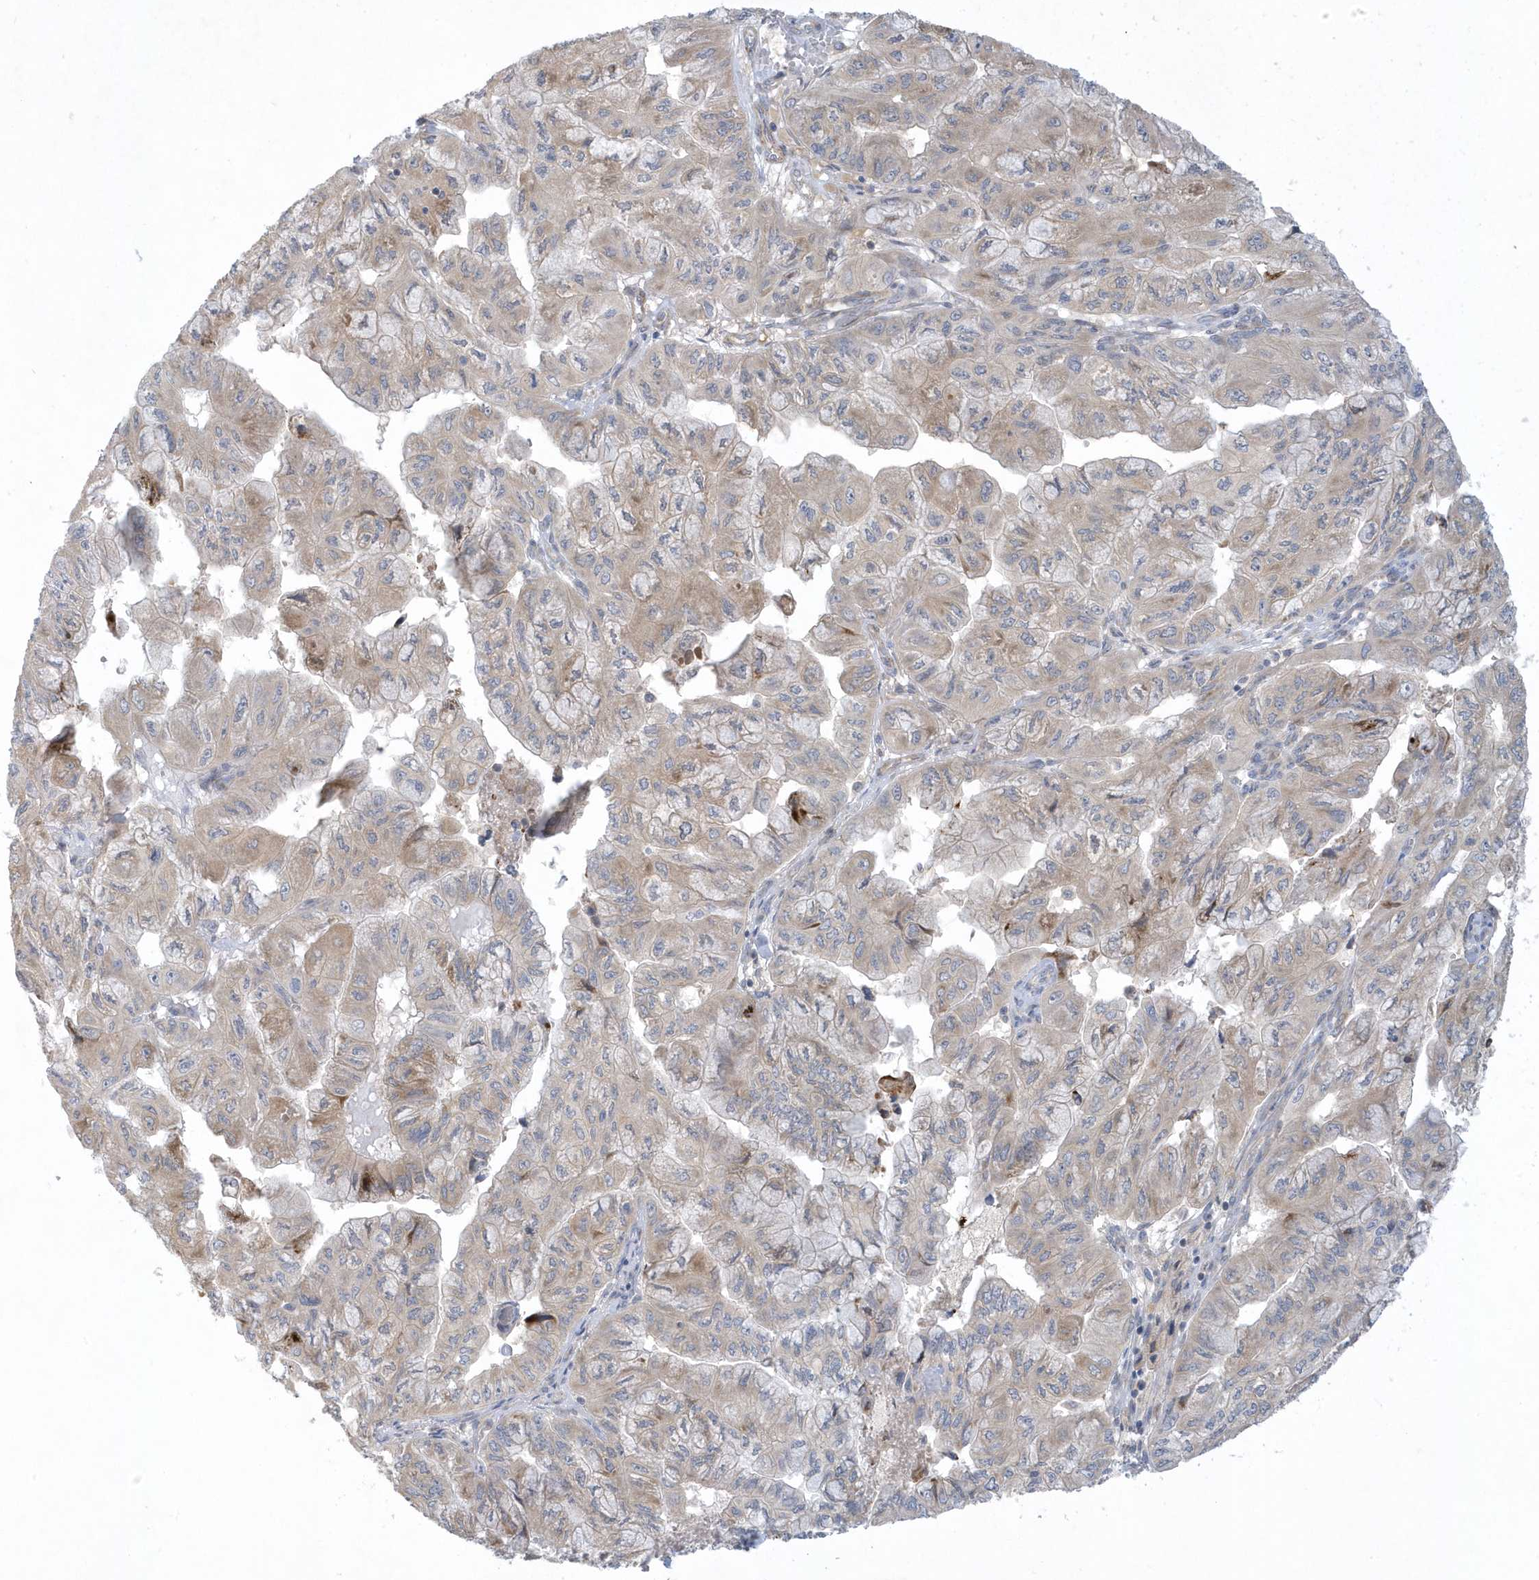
{"staining": {"intensity": "weak", "quantity": "25%-75%", "location": "cytoplasmic/membranous"}, "tissue": "pancreatic cancer", "cell_type": "Tumor cells", "image_type": "cancer", "snomed": [{"axis": "morphology", "description": "Adenocarcinoma, NOS"}, {"axis": "topography", "description": "Pancreas"}], "caption": "Immunohistochemical staining of human pancreatic cancer reveals weak cytoplasmic/membranous protein staining in approximately 25%-75% of tumor cells.", "gene": "THADA", "patient": {"sex": "male", "age": 51}}